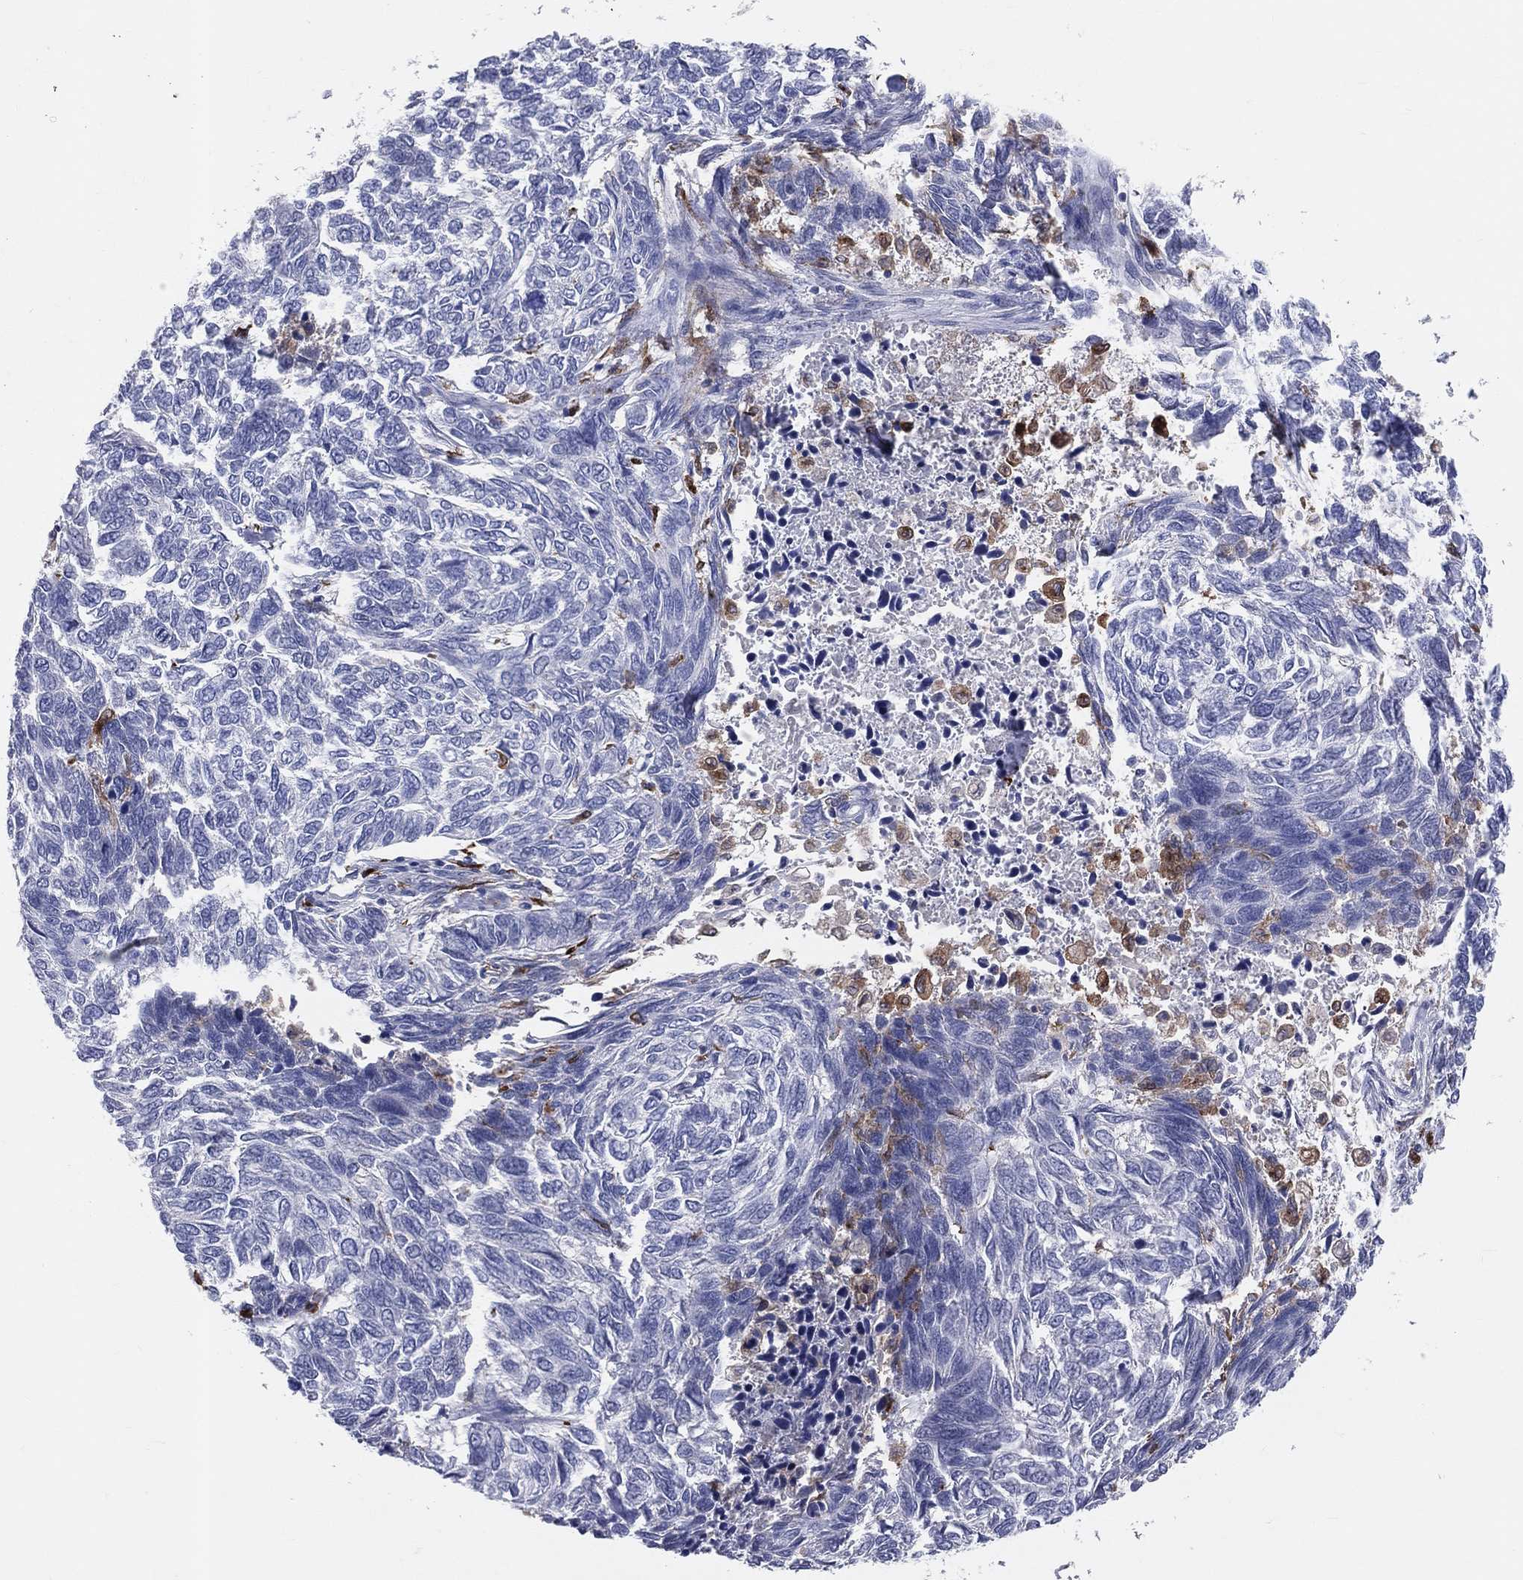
{"staining": {"intensity": "negative", "quantity": "none", "location": "none"}, "tissue": "skin cancer", "cell_type": "Tumor cells", "image_type": "cancer", "snomed": [{"axis": "morphology", "description": "Basal cell carcinoma"}, {"axis": "topography", "description": "Skin"}], "caption": "IHC image of human skin cancer (basal cell carcinoma) stained for a protein (brown), which demonstrates no staining in tumor cells.", "gene": "CD74", "patient": {"sex": "female", "age": 65}}